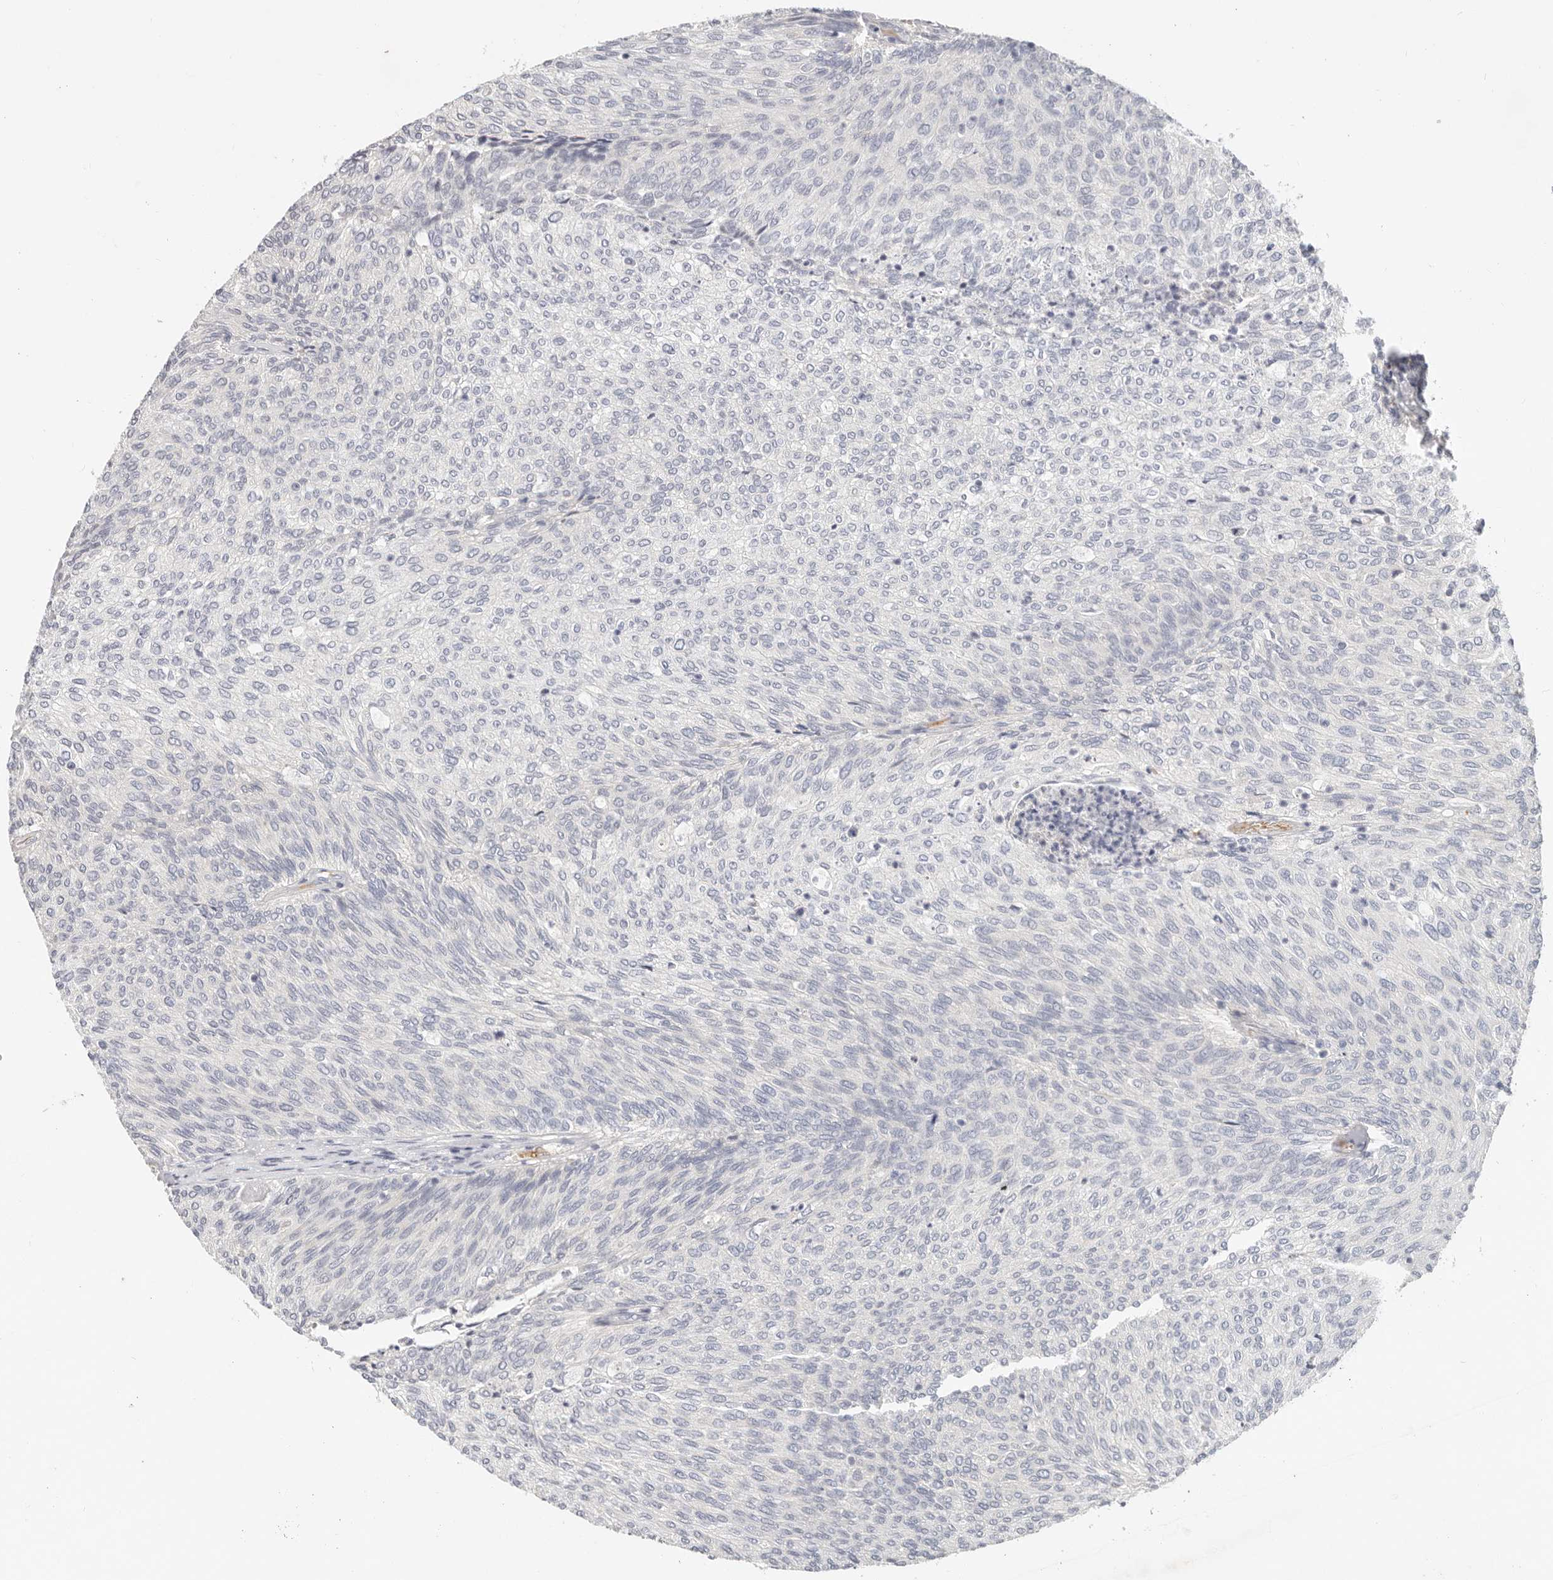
{"staining": {"intensity": "negative", "quantity": "none", "location": "none"}, "tissue": "urothelial cancer", "cell_type": "Tumor cells", "image_type": "cancer", "snomed": [{"axis": "morphology", "description": "Urothelial carcinoma, Low grade"}, {"axis": "topography", "description": "Urinary bladder"}], "caption": "This is an immunohistochemistry (IHC) histopathology image of urothelial cancer. There is no expression in tumor cells.", "gene": "TMEM63B", "patient": {"sex": "female", "age": 79}}